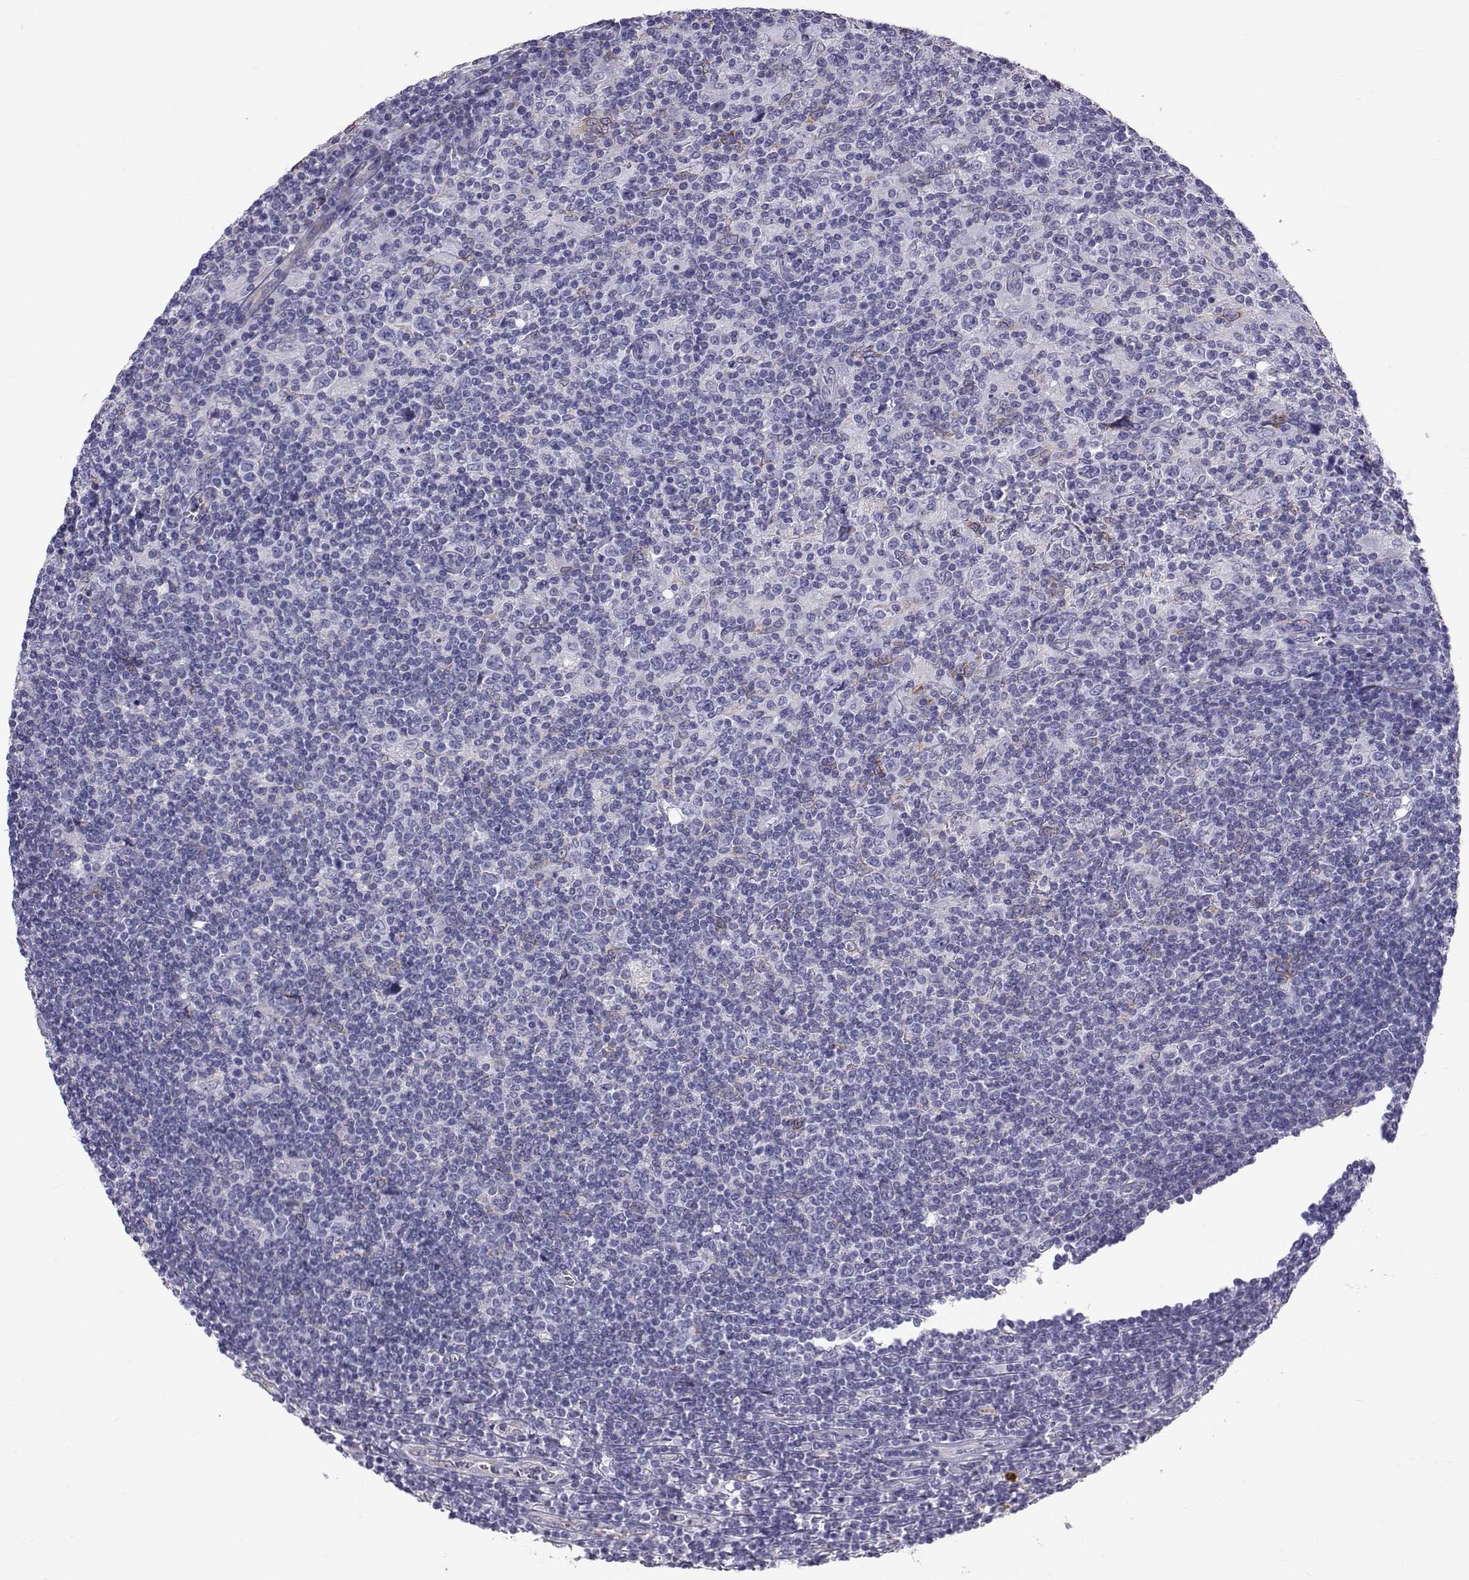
{"staining": {"intensity": "negative", "quantity": "none", "location": "none"}, "tissue": "lymphoma", "cell_type": "Tumor cells", "image_type": "cancer", "snomed": [{"axis": "morphology", "description": "Hodgkin's disease, NOS"}, {"axis": "topography", "description": "Lymph node"}], "caption": "An immunohistochemistry micrograph of lymphoma is shown. There is no staining in tumor cells of lymphoma.", "gene": "RNASE12", "patient": {"sex": "male", "age": 40}}